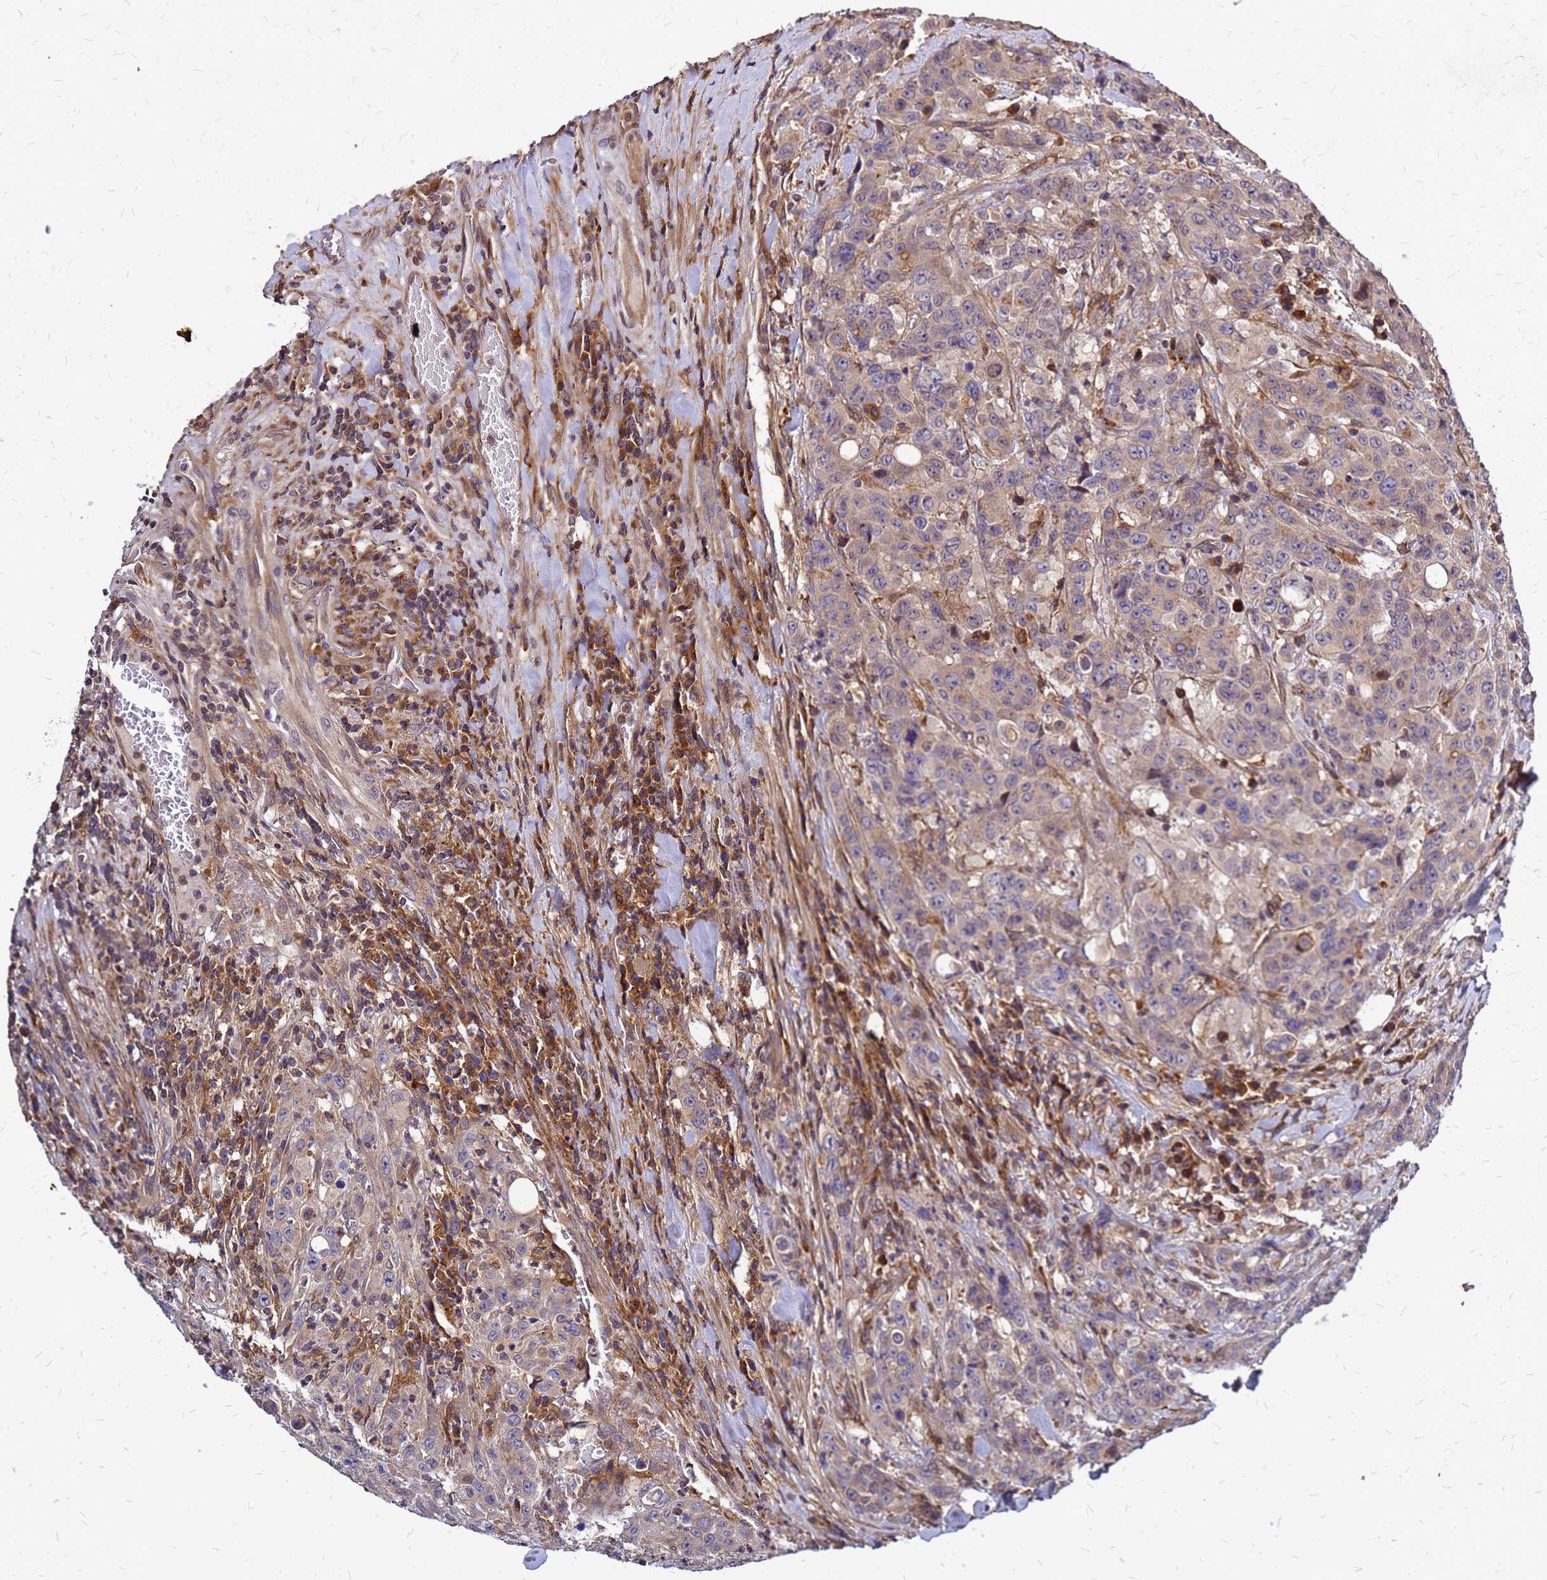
{"staining": {"intensity": "weak", "quantity": "25%-75%", "location": "cytoplasmic/membranous"}, "tissue": "colorectal cancer", "cell_type": "Tumor cells", "image_type": "cancer", "snomed": [{"axis": "morphology", "description": "Adenocarcinoma, NOS"}, {"axis": "topography", "description": "Colon"}], "caption": "The histopathology image reveals a brown stain indicating the presence of a protein in the cytoplasmic/membranous of tumor cells in adenocarcinoma (colorectal).", "gene": "CYBC1", "patient": {"sex": "male", "age": 62}}